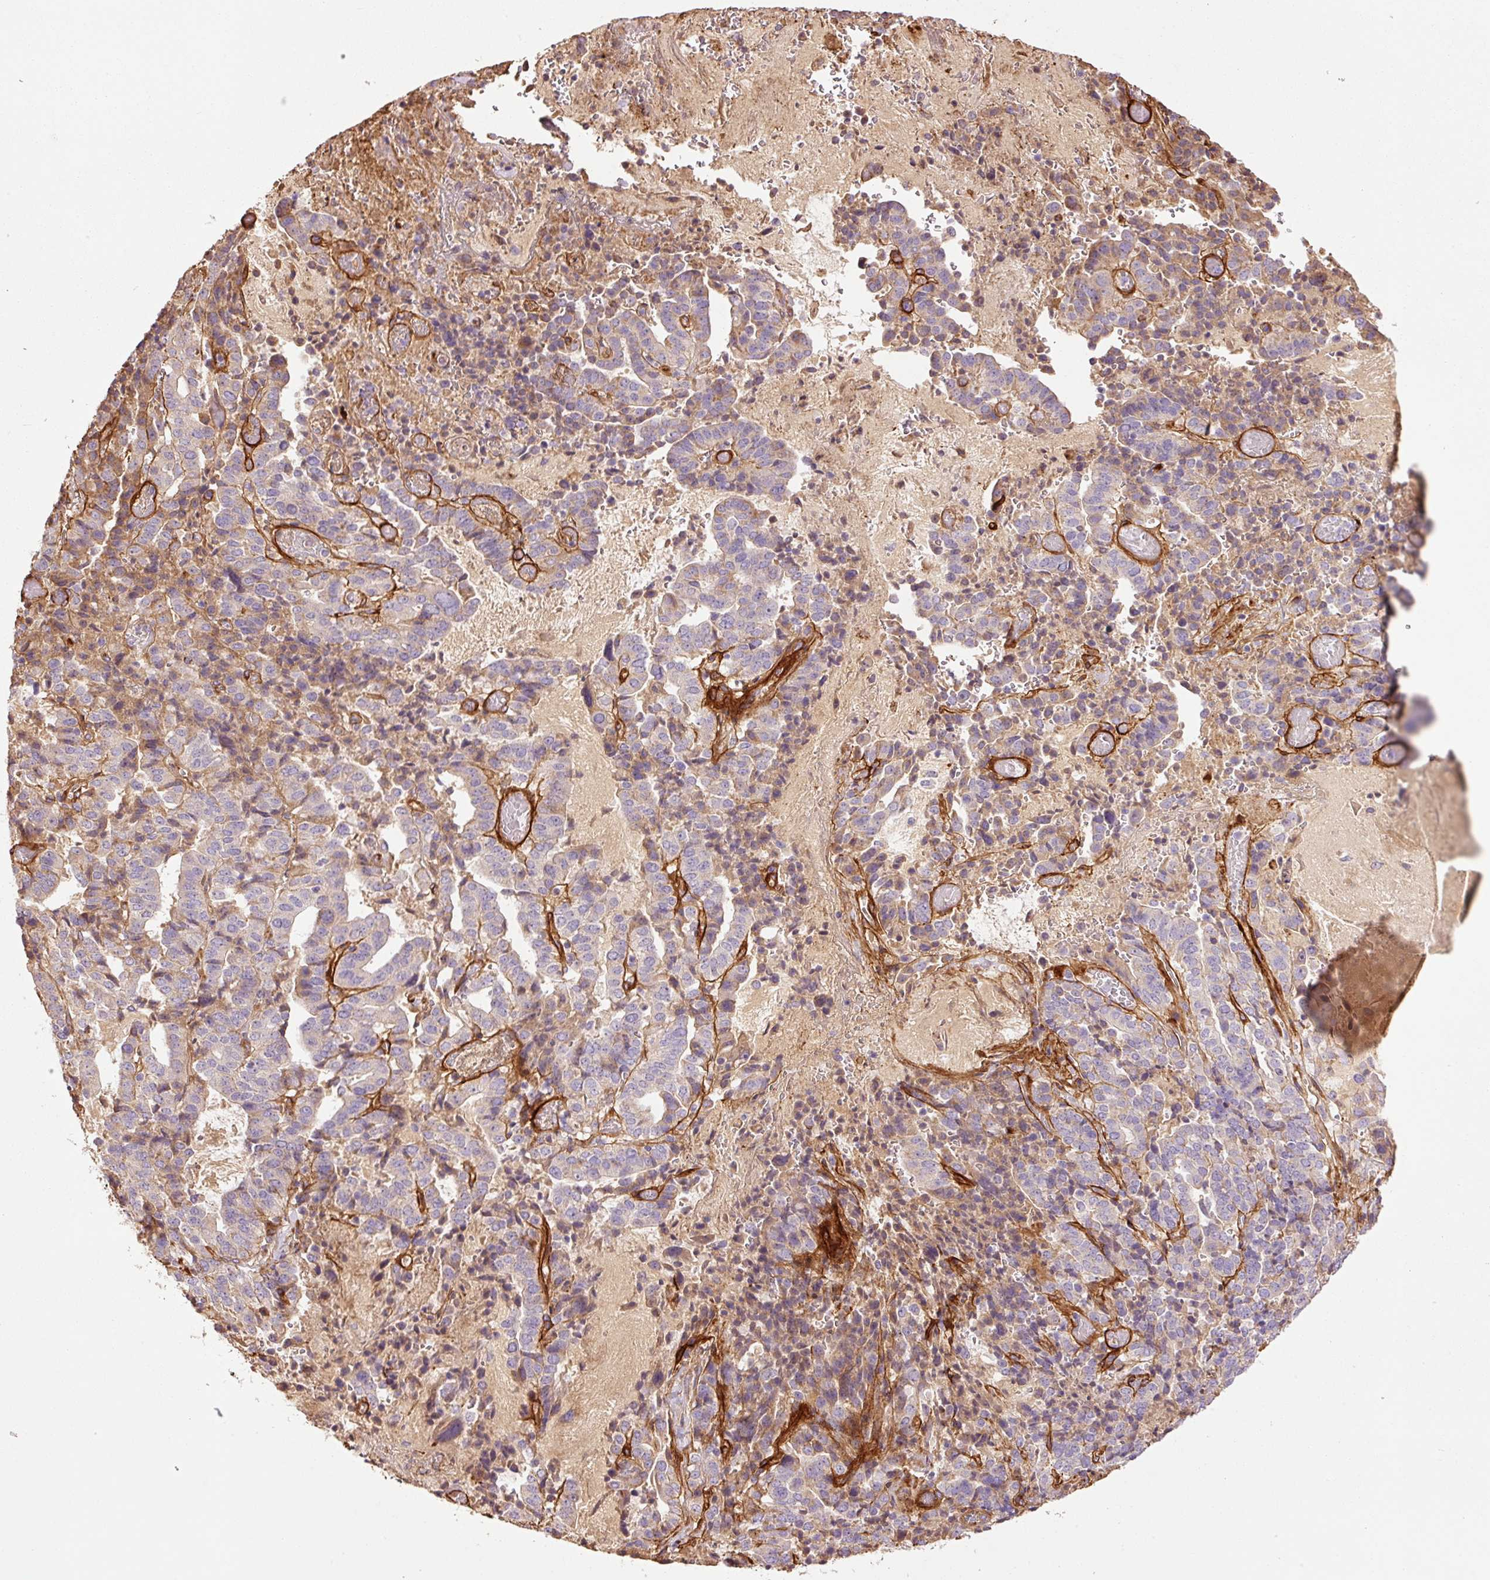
{"staining": {"intensity": "negative", "quantity": "none", "location": "none"}, "tissue": "stomach cancer", "cell_type": "Tumor cells", "image_type": "cancer", "snomed": [{"axis": "morphology", "description": "Adenocarcinoma, NOS"}, {"axis": "topography", "description": "Stomach"}], "caption": "Photomicrograph shows no significant protein staining in tumor cells of stomach cancer (adenocarcinoma).", "gene": "NID2", "patient": {"sex": "male", "age": 48}}